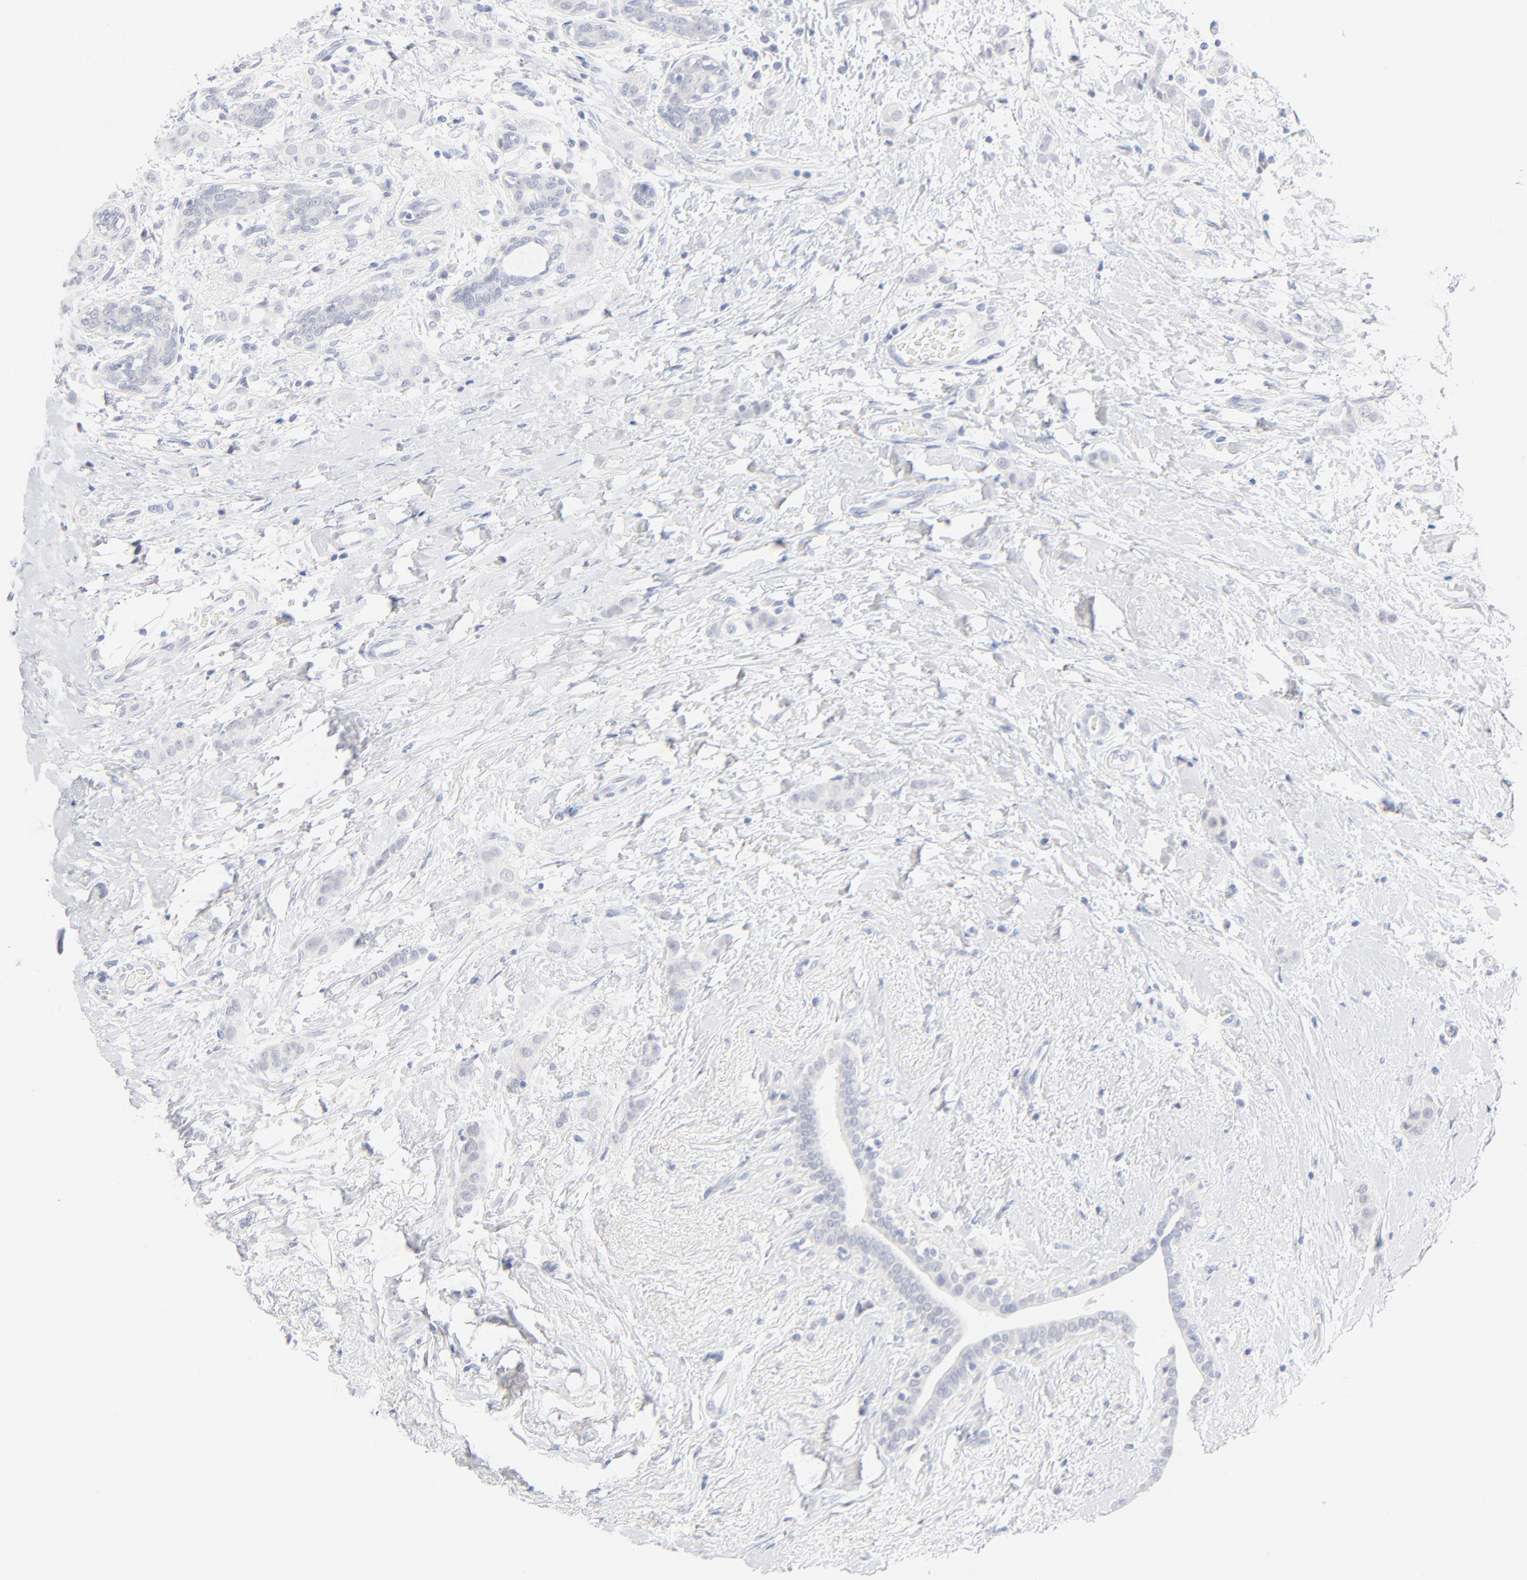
{"staining": {"intensity": "negative", "quantity": "none", "location": "none"}, "tissue": "breast cancer", "cell_type": "Tumor cells", "image_type": "cancer", "snomed": [{"axis": "morphology", "description": "Lobular carcinoma"}, {"axis": "topography", "description": "Breast"}], "caption": "Breast cancer stained for a protein using IHC demonstrates no positivity tumor cells.", "gene": "ONECUT1", "patient": {"sex": "female", "age": 55}}